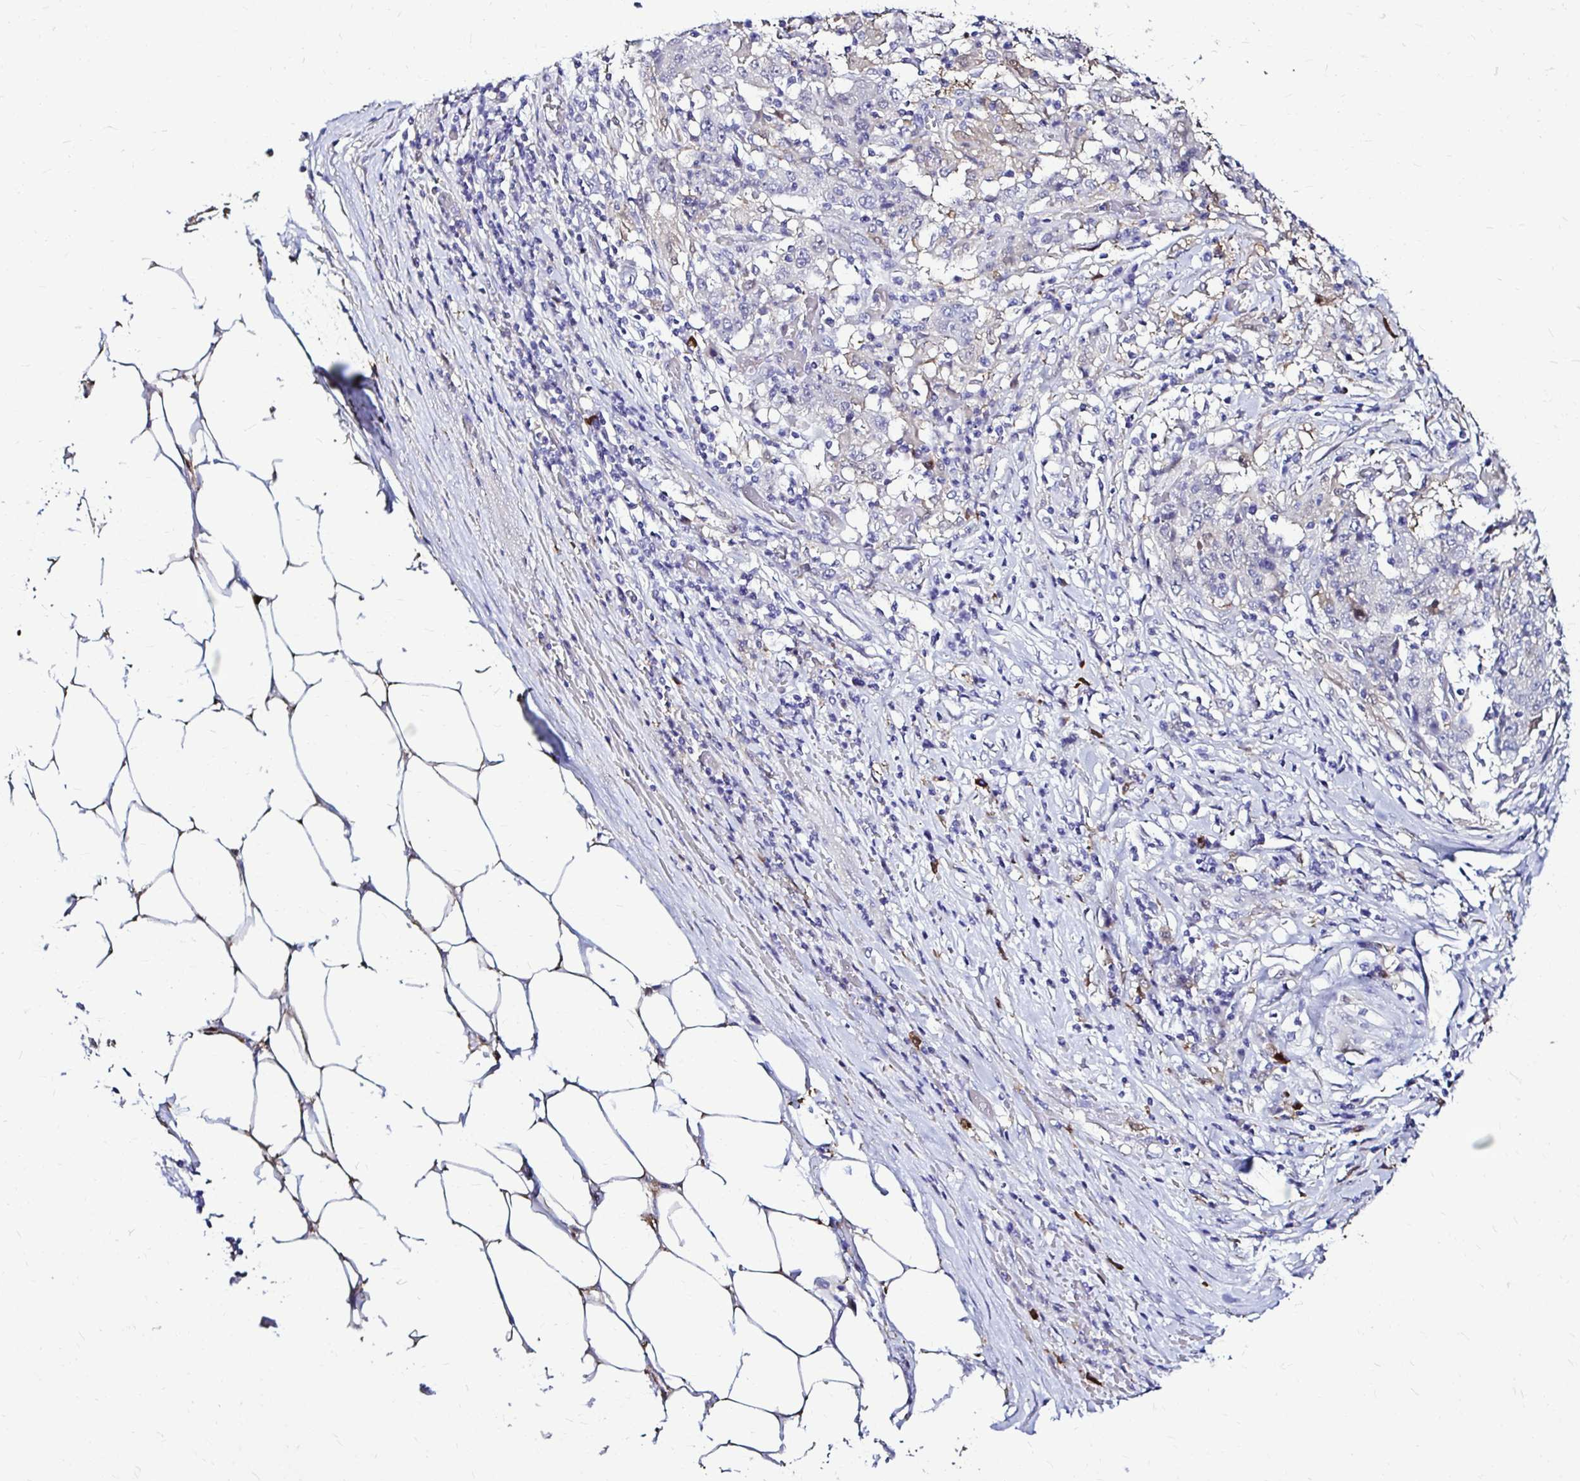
{"staining": {"intensity": "negative", "quantity": "none", "location": "none"}, "tissue": "stomach cancer", "cell_type": "Tumor cells", "image_type": "cancer", "snomed": [{"axis": "morphology", "description": "Adenocarcinoma, NOS"}, {"axis": "topography", "description": "Stomach"}], "caption": "Adenocarcinoma (stomach) was stained to show a protein in brown. There is no significant expression in tumor cells.", "gene": "IDH1", "patient": {"sex": "male", "age": 59}}